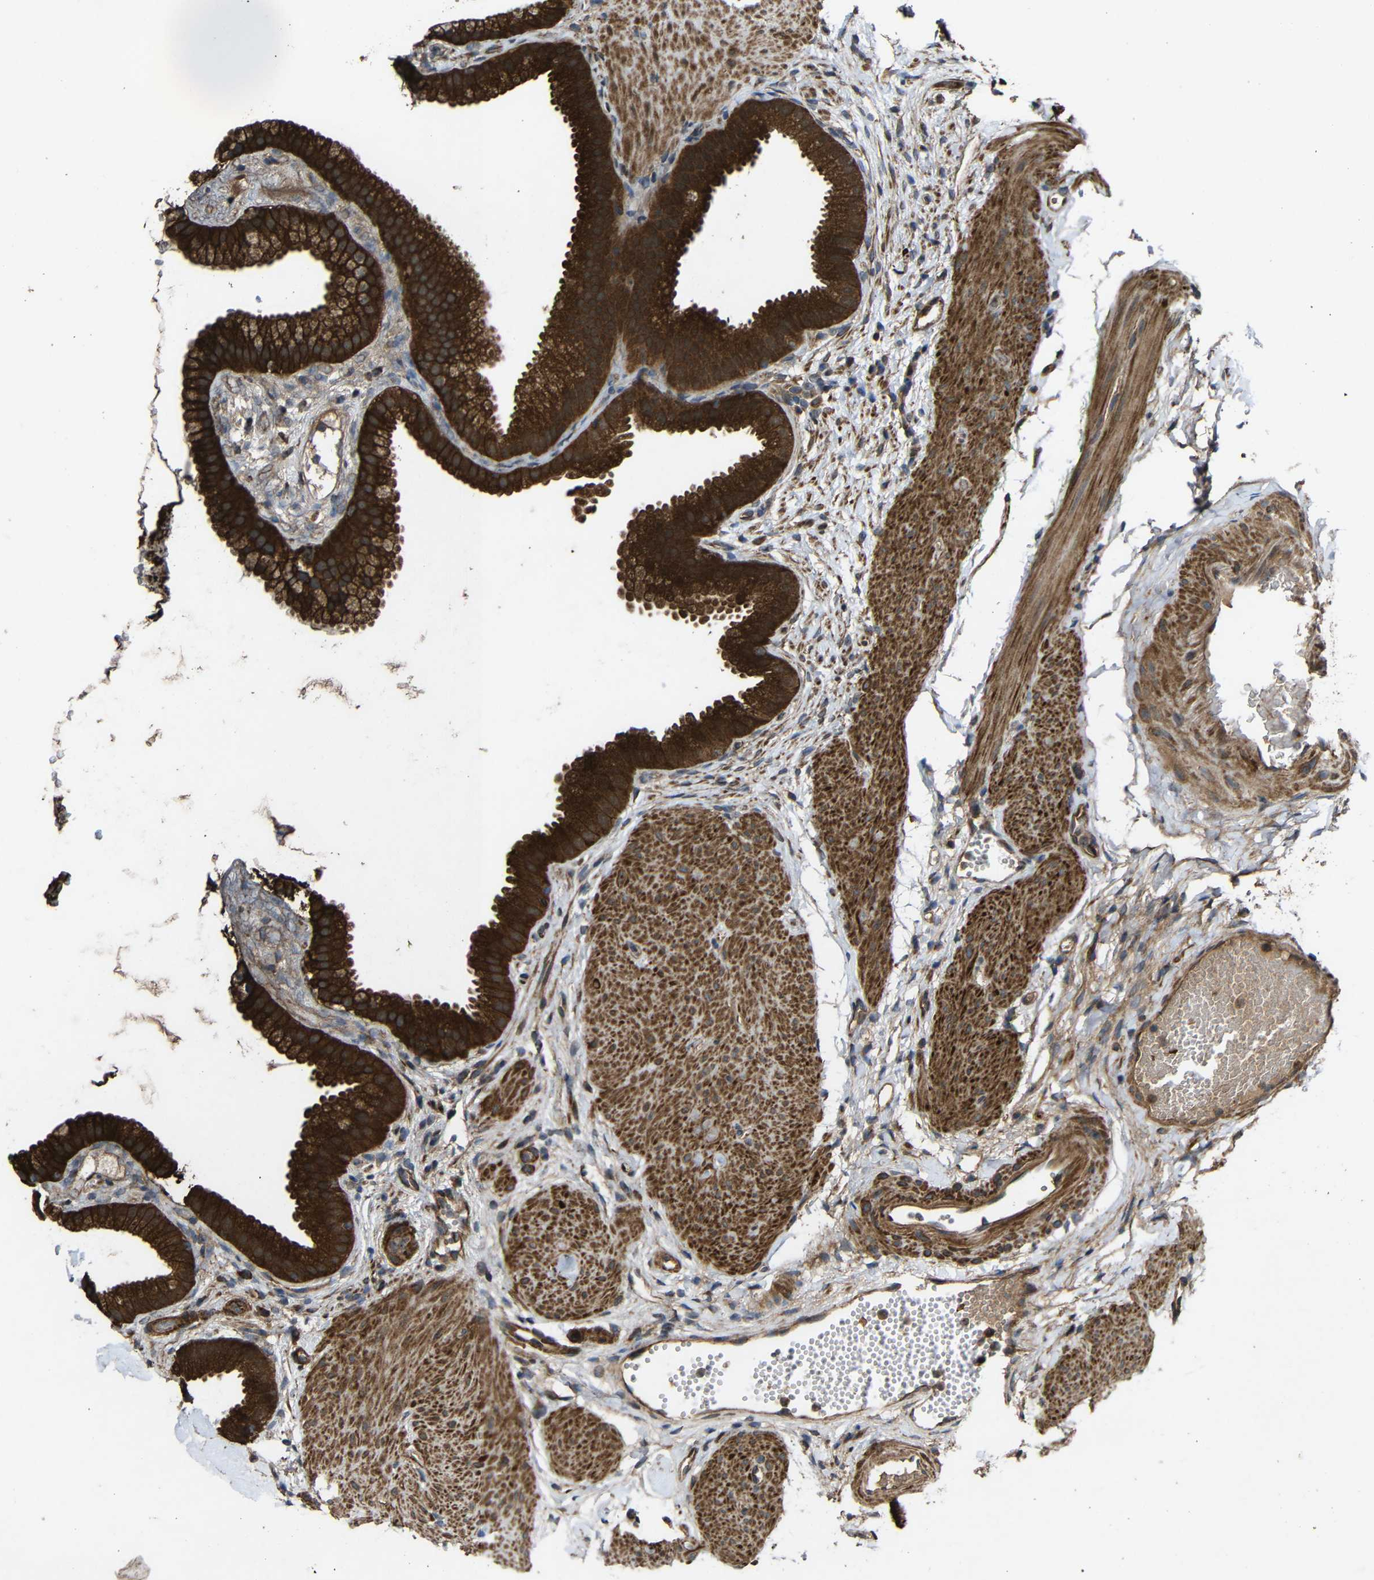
{"staining": {"intensity": "strong", "quantity": ">75%", "location": "cytoplasmic/membranous"}, "tissue": "gallbladder", "cell_type": "Glandular cells", "image_type": "normal", "snomed": [{"axis": "morphology", "description": "Normal tissue, NOS"}, {"axis": "topography", "description": "Gallbladder"}], "caption": "An immunohistochemistry (IHC) photomicrograph of unremarkable tissue is shown. Protein staining in brown shows strong cytoplasmic/membranous positivity in gallbladder within glandular cells. Using DAB (brown) and hematoxylin (blue) stains, captured at high magnification using brightfield microscopy.", "gene": "C1GALT1", "patient": {"sex": "female", "age": 64}}